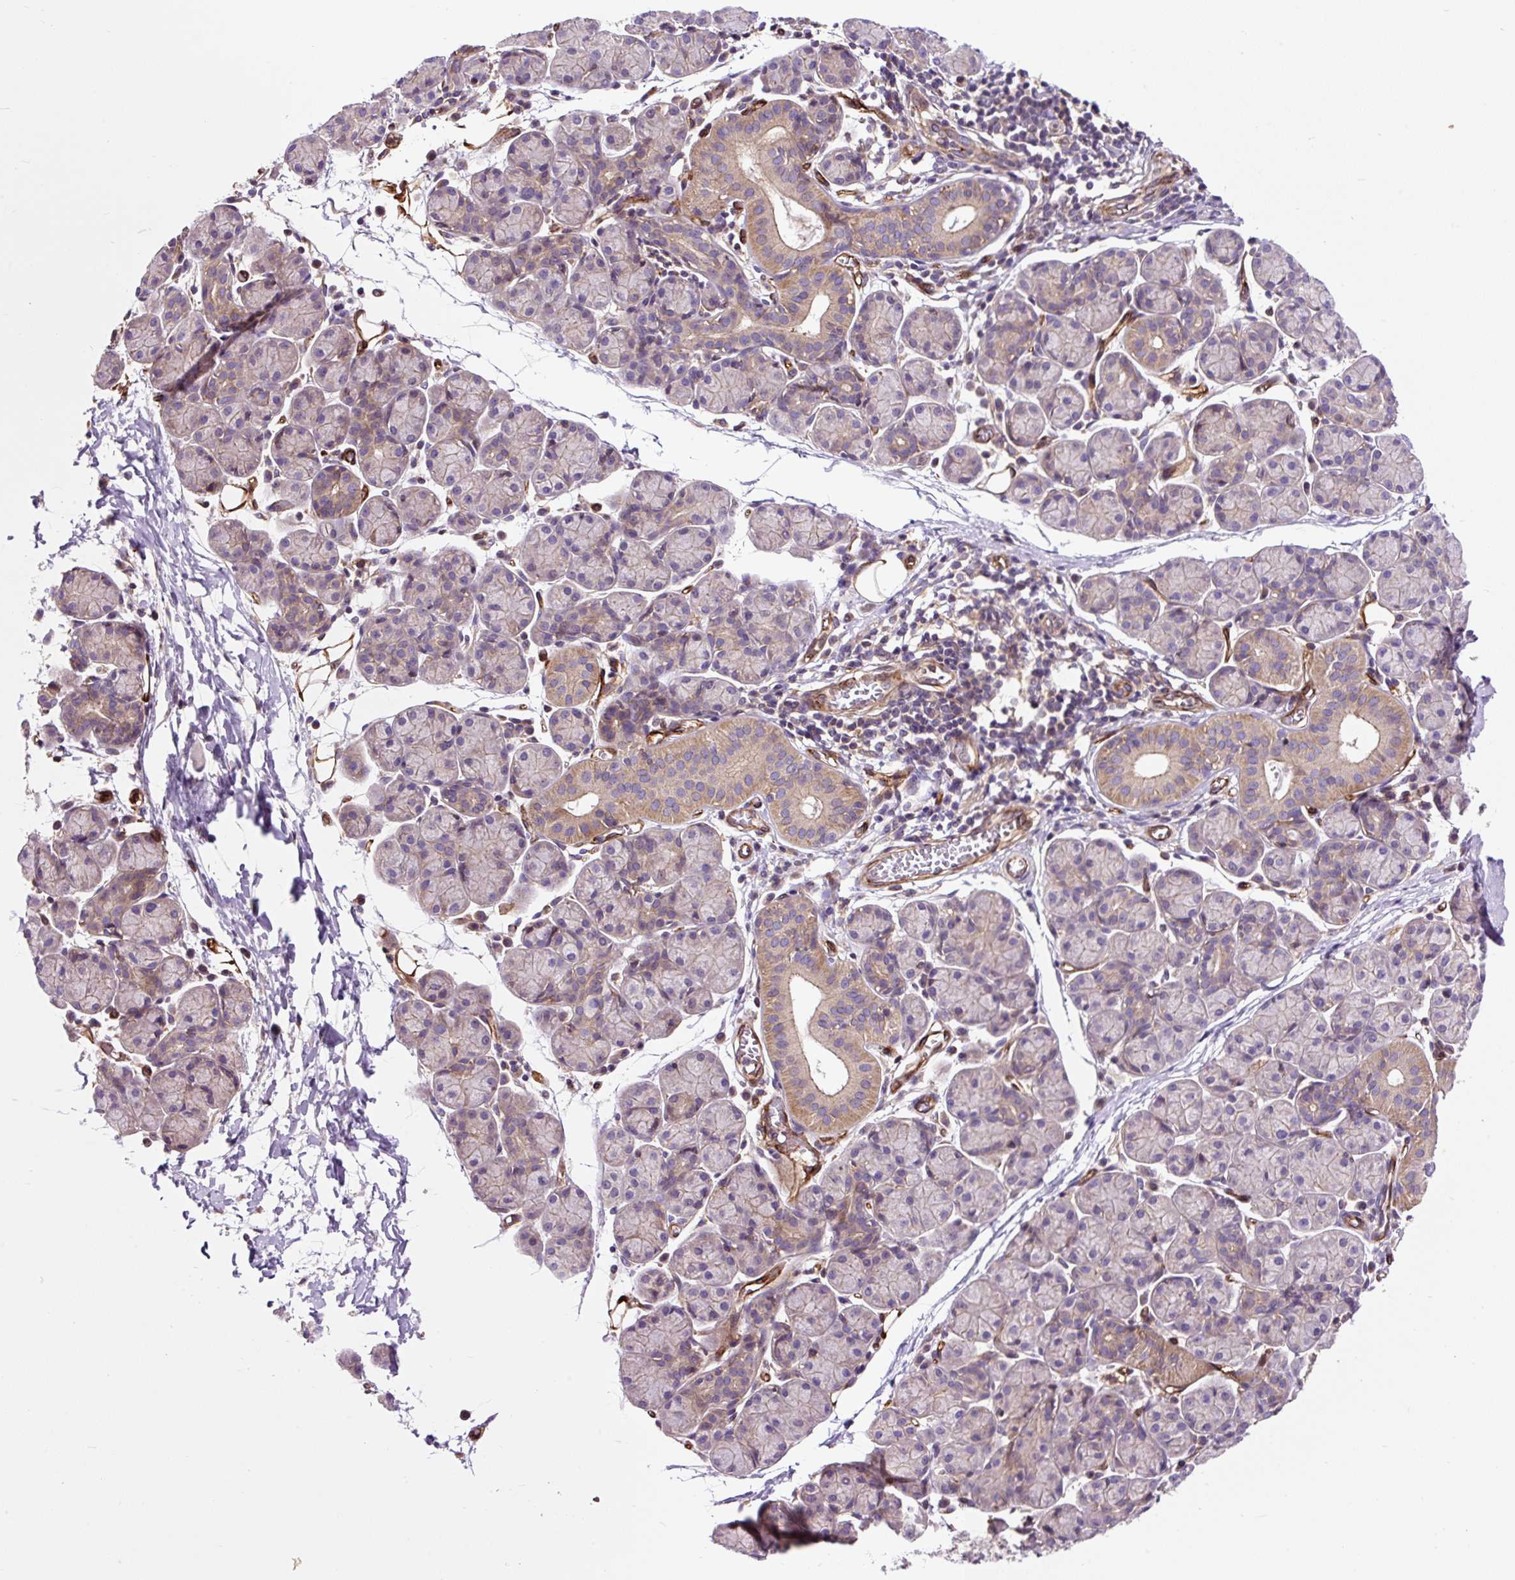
{"staining": {"intensity": "weak", "quantity": "25%-75%", "location": "cytoplasmic/membranous"}, "tissue": "salivary gland", "cell_type": "Glandular cells", "image_type": "normal", "snomed": [{"axis": "morphology", "description": "Normal tissue, NOS"}, {"axis": "morphology", "description": "Inflammation, NOS"}, {"axis": "topography", "description": "Lymph node"}, {"axis": "topography", "description": "Salivary gland"}], "caption": "Immunohistochemistry (IHC) (DAB) staining of benign salivary gland displays weak cytoplasmic/membranous protein staining in approximately 25%-75% of glandular cells. (IHC, brightfield microscopy, high magnification).", "gene": "PCDHGB3", "patient": {"sex": "male", "age": 3}}